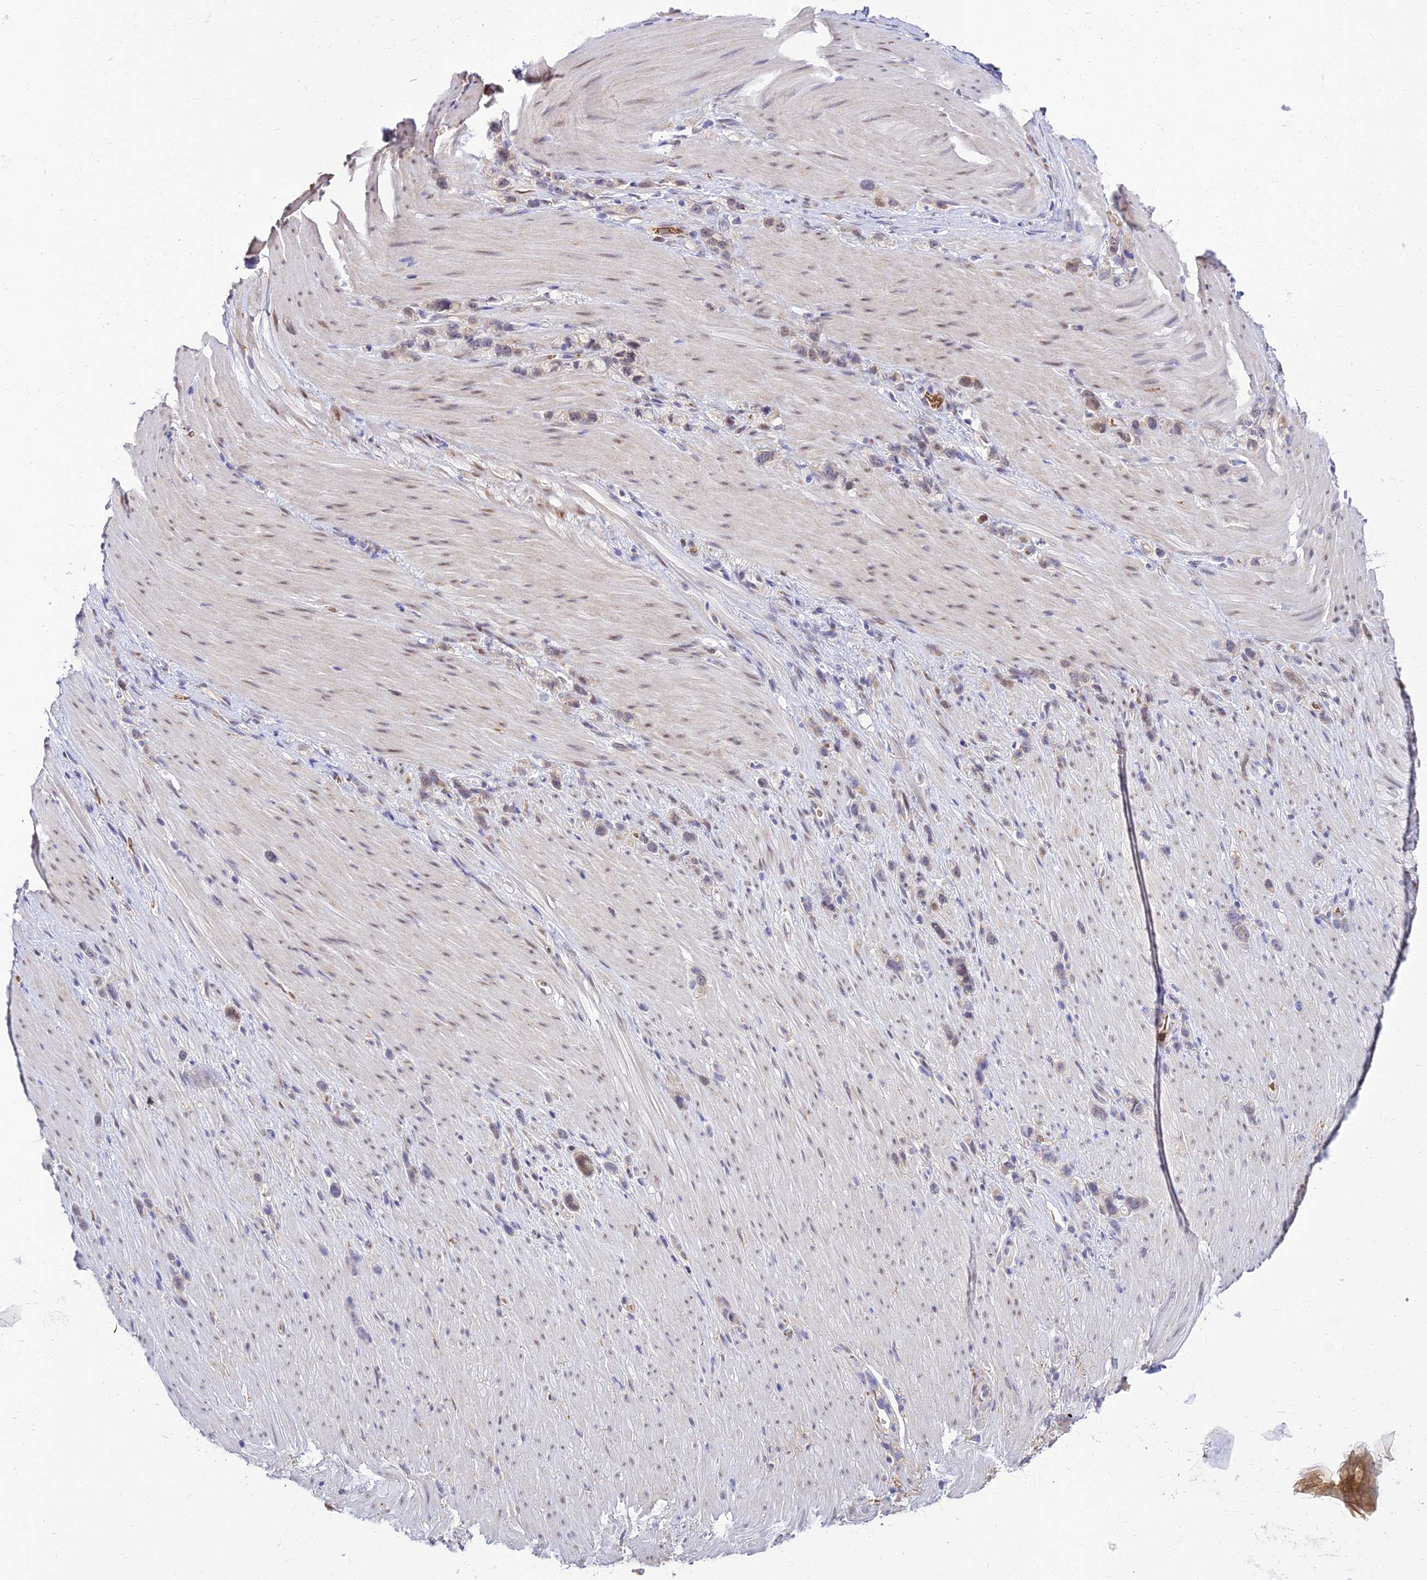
{"staining": {"intensity": "weak", "quantity": "<25%", "location": "nuclear"}, "tissue": "stomach cancer", "cell_type": "Tumor cells", "image_type": "cancer", "snomed": [{"axis": "morphology", "description": "Adenocarcinoma, NOS"}, {"axis": "topography", "description": "Stomach"}], "caption": "Immunohistochemistry (IHC) of human stomach cancer (adenocarcinoma) exhibits no positivity in tumor cells.", "gene": "BCL9", "patient": {"sex": "female", "age": 65}}